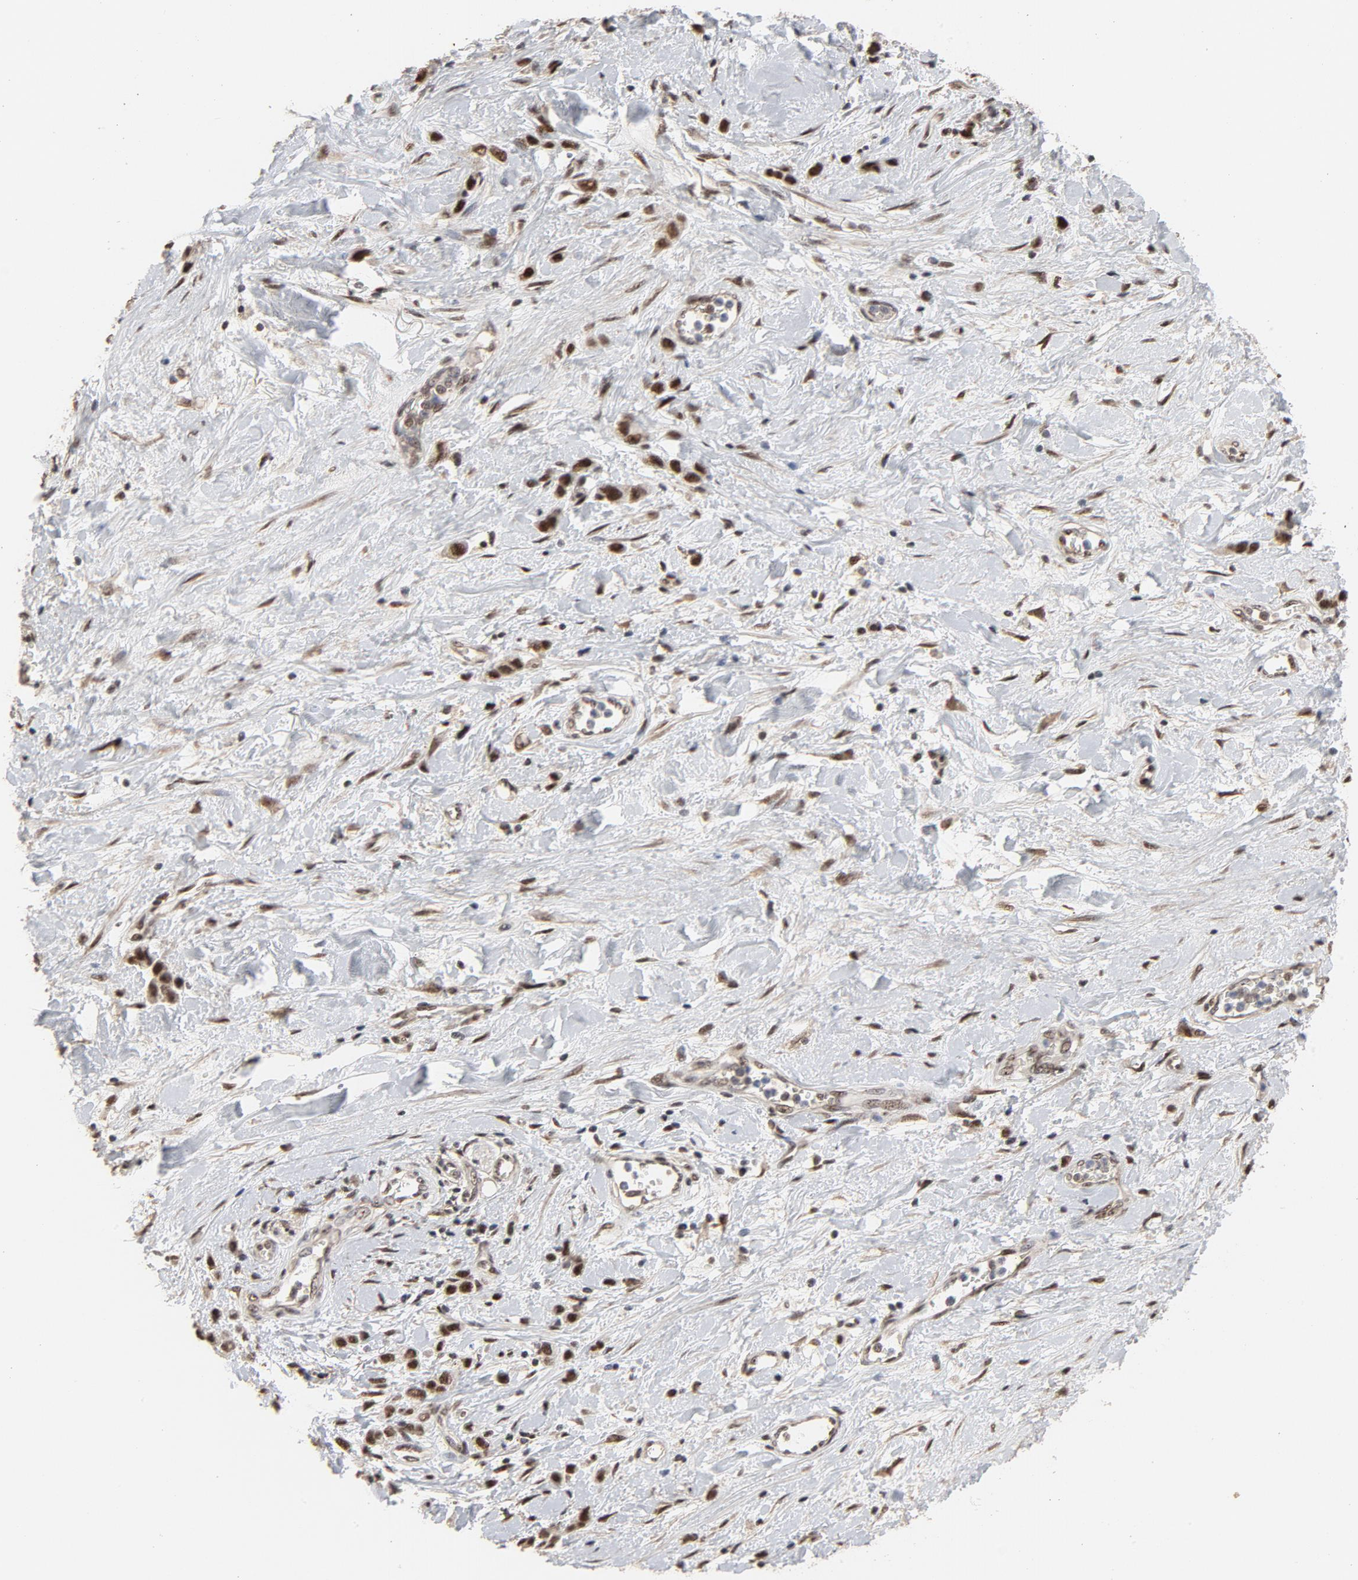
{"staining": {"intensity": "moderate", "quantity": "25%-75%", "location": "nuclear"}, "tissue": "stomach cancer", "cell_type": "Tumor cells", "image_type": "cancer", "snomed": [{"axis": "morphology", "description": "Normal tissue, NOS"}, {"axis": "morphology", "description": "Adenocarcinoma, NOS"}, {"axis": "morphology", "description": "Adenocarcinoma, High grade"}, {"axis": "topography", "description": "Stomach, upper"}, {"axis": "topography", "description": "Stomach"}], "caption": "There is medium levels of moderate nuclear expression in tumor cells of stomach cancer, as demonstrated by immunohistochemical staining (brown color).", "gene": "TP53RK", "patient": {"sex": "female", "age": 65}}